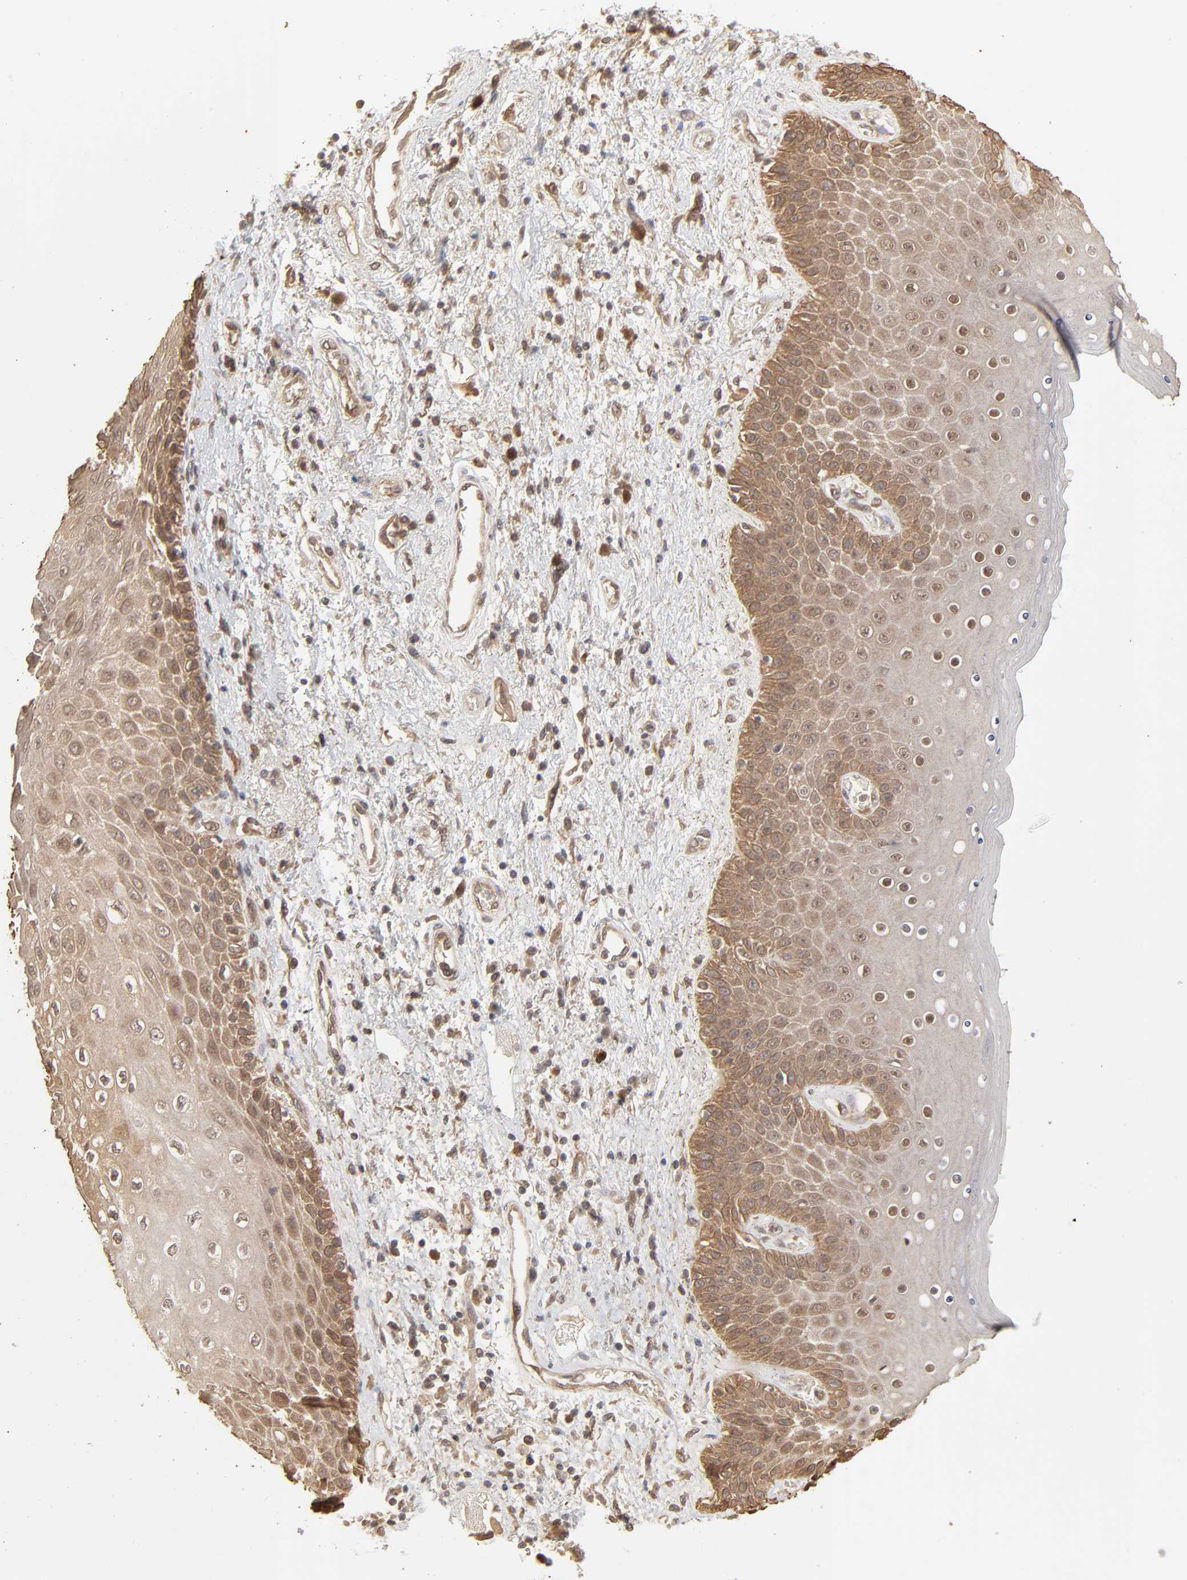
{"staining": {"intensity": "moderate", "quantity": ">75%", "location": "cytoplasmic/membranous,nuclear"}, "tissue": "skin", "cell_type": "Epidermal cells", "image_type": "normal", "snomed": [{"axis": "morphology", "description": "Normal tissue, NOS"}, {"axis": "topography", "description": "Anal"}], "caption": "IHC histopathology image of normal skin: skin stained using immunohistochemistry demonstrates medium levels of moderate protein expression localized specifically in the cytoplasmic/membranous,nuclear of epidermal cells, appearing as a cytoplasmic/membranous,nuclear brown color.", "gene": "SCFD1", "patient": {"sex": "female", "age": 46}}